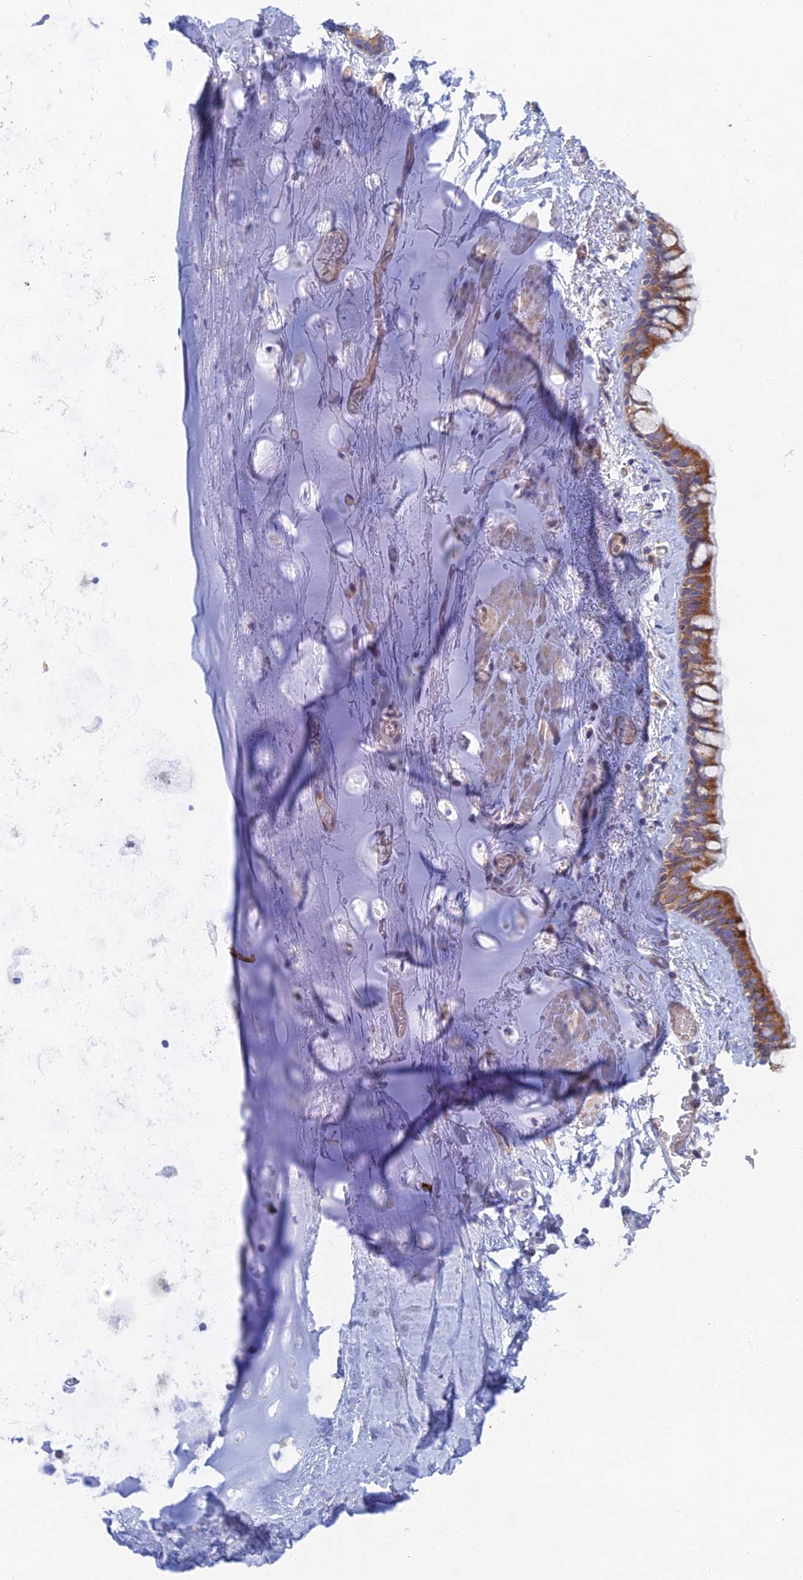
{"staining": {"intensity": "moderate", "quantity": ">75%", "location": "cytoplasmic/membranous"}, "tissue": "bronchus", "cell_type": "Respiratory epithelial cells", "image_type": "normal", "snomed": [{"axis": "morphology", "description": "Normal tissue, NOS"}, {"axis": "topography", "description": "Cartilage tissue"}], "caption": "This is a photomicrograph of immunohistochemistry (IHC) staining of benign bronchus, which shows moderate expression in the cytoplasmic/membranous of respiratory epithelial cells.", "gene": "TMEM44", "patient": {"sex": "male", "age": 63}}